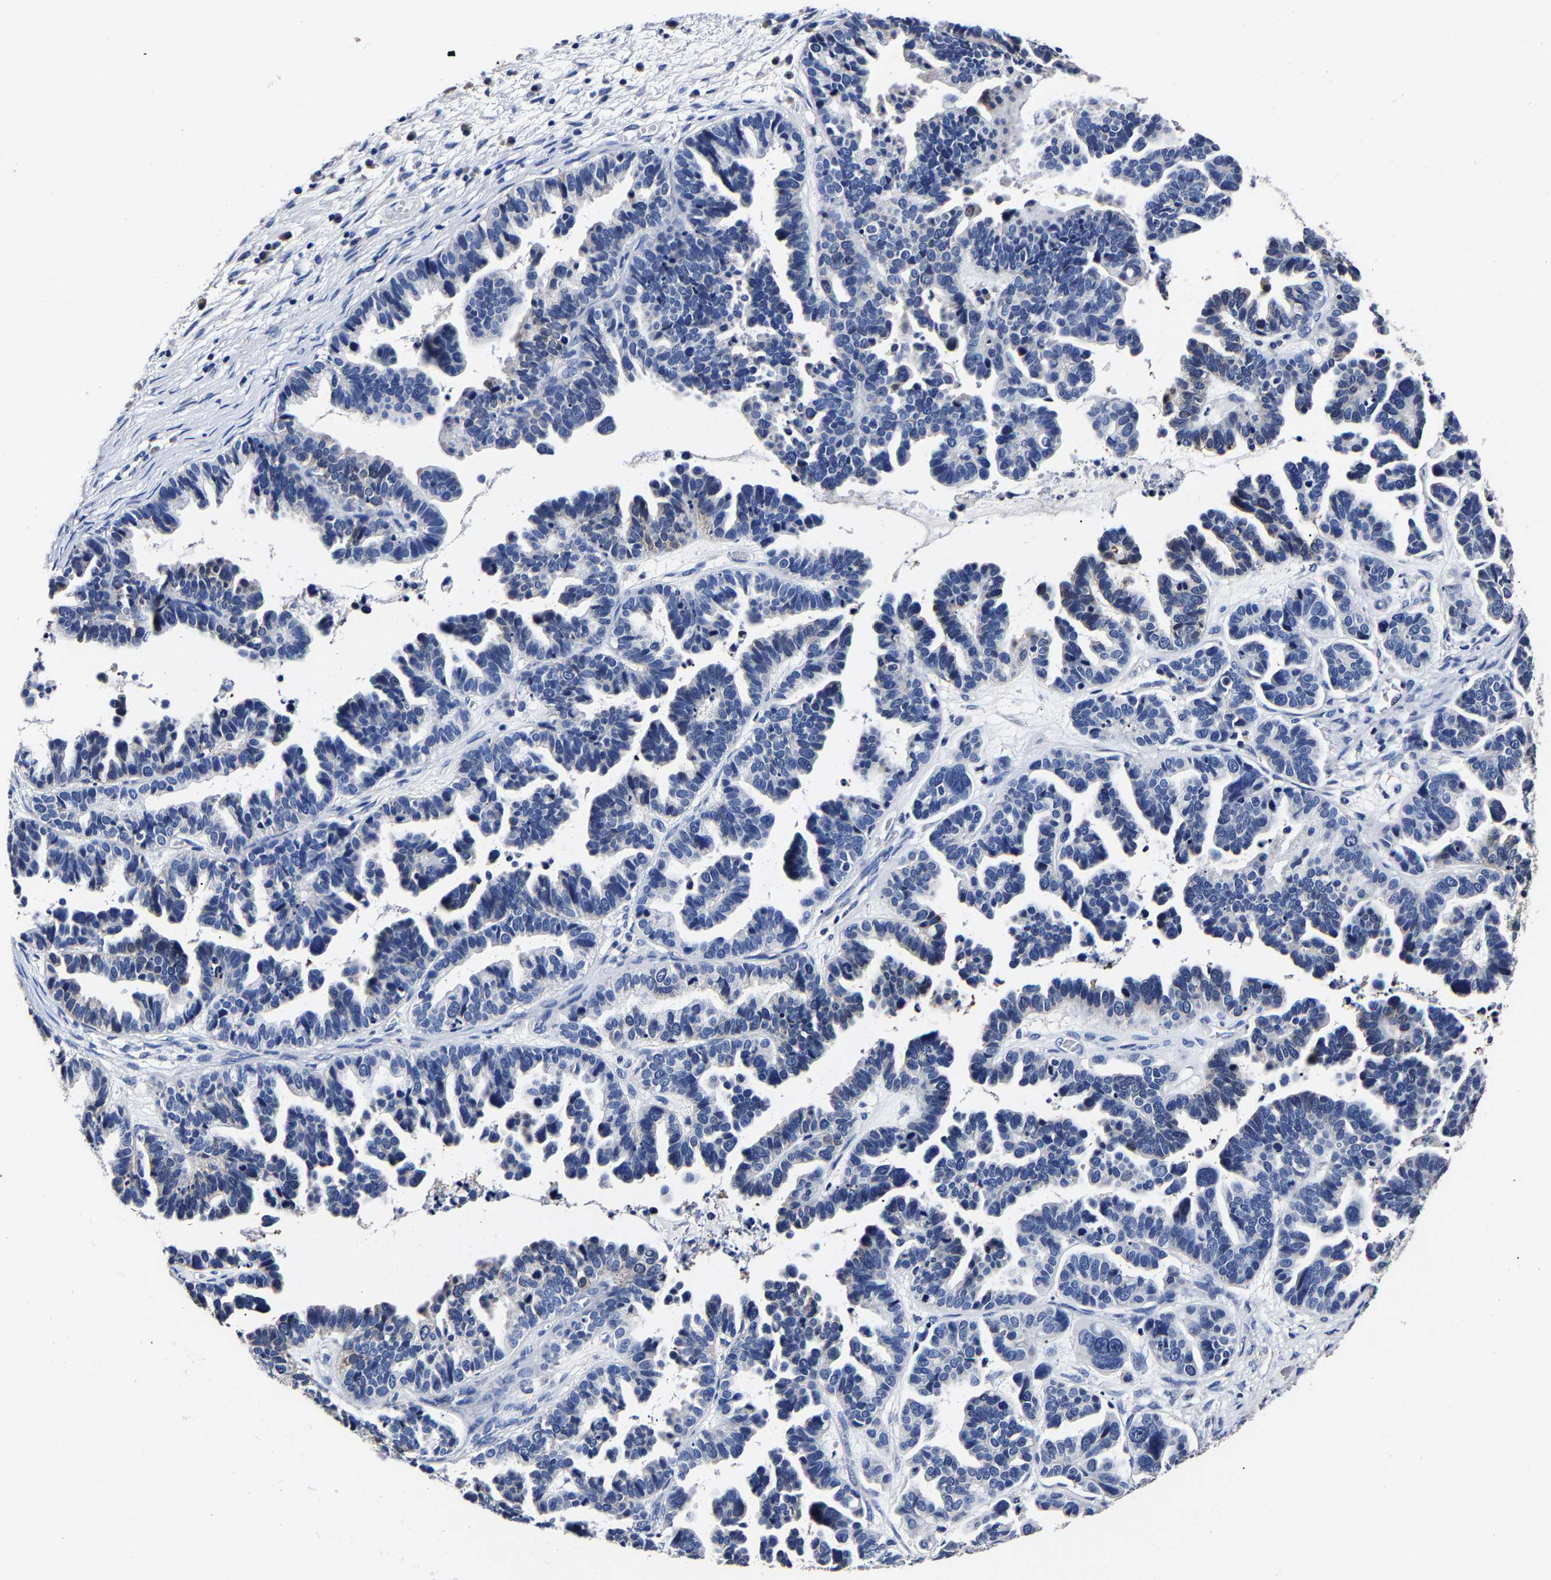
{"staining": {"intensity": "negative", "quantity": "none", "location": "none"}, "tissue": "ovarian cancer", "cell_type": "Tumor cells", "image_type": "cancer", "snomed": [{"axis": "morphology", "description": "Cystadenocarcinoma, serous, NOS"}, {"axis": "topography", "description": "Ovary"}], "caption": "Human ovarian cancer (serous cystadenocarcinoma) stained for a protein using immunohistochemistry (IHC) reveals no staining in tumor cells.", "gene": "AKAP4", "patient": {"sex": "female", "age": 56}}